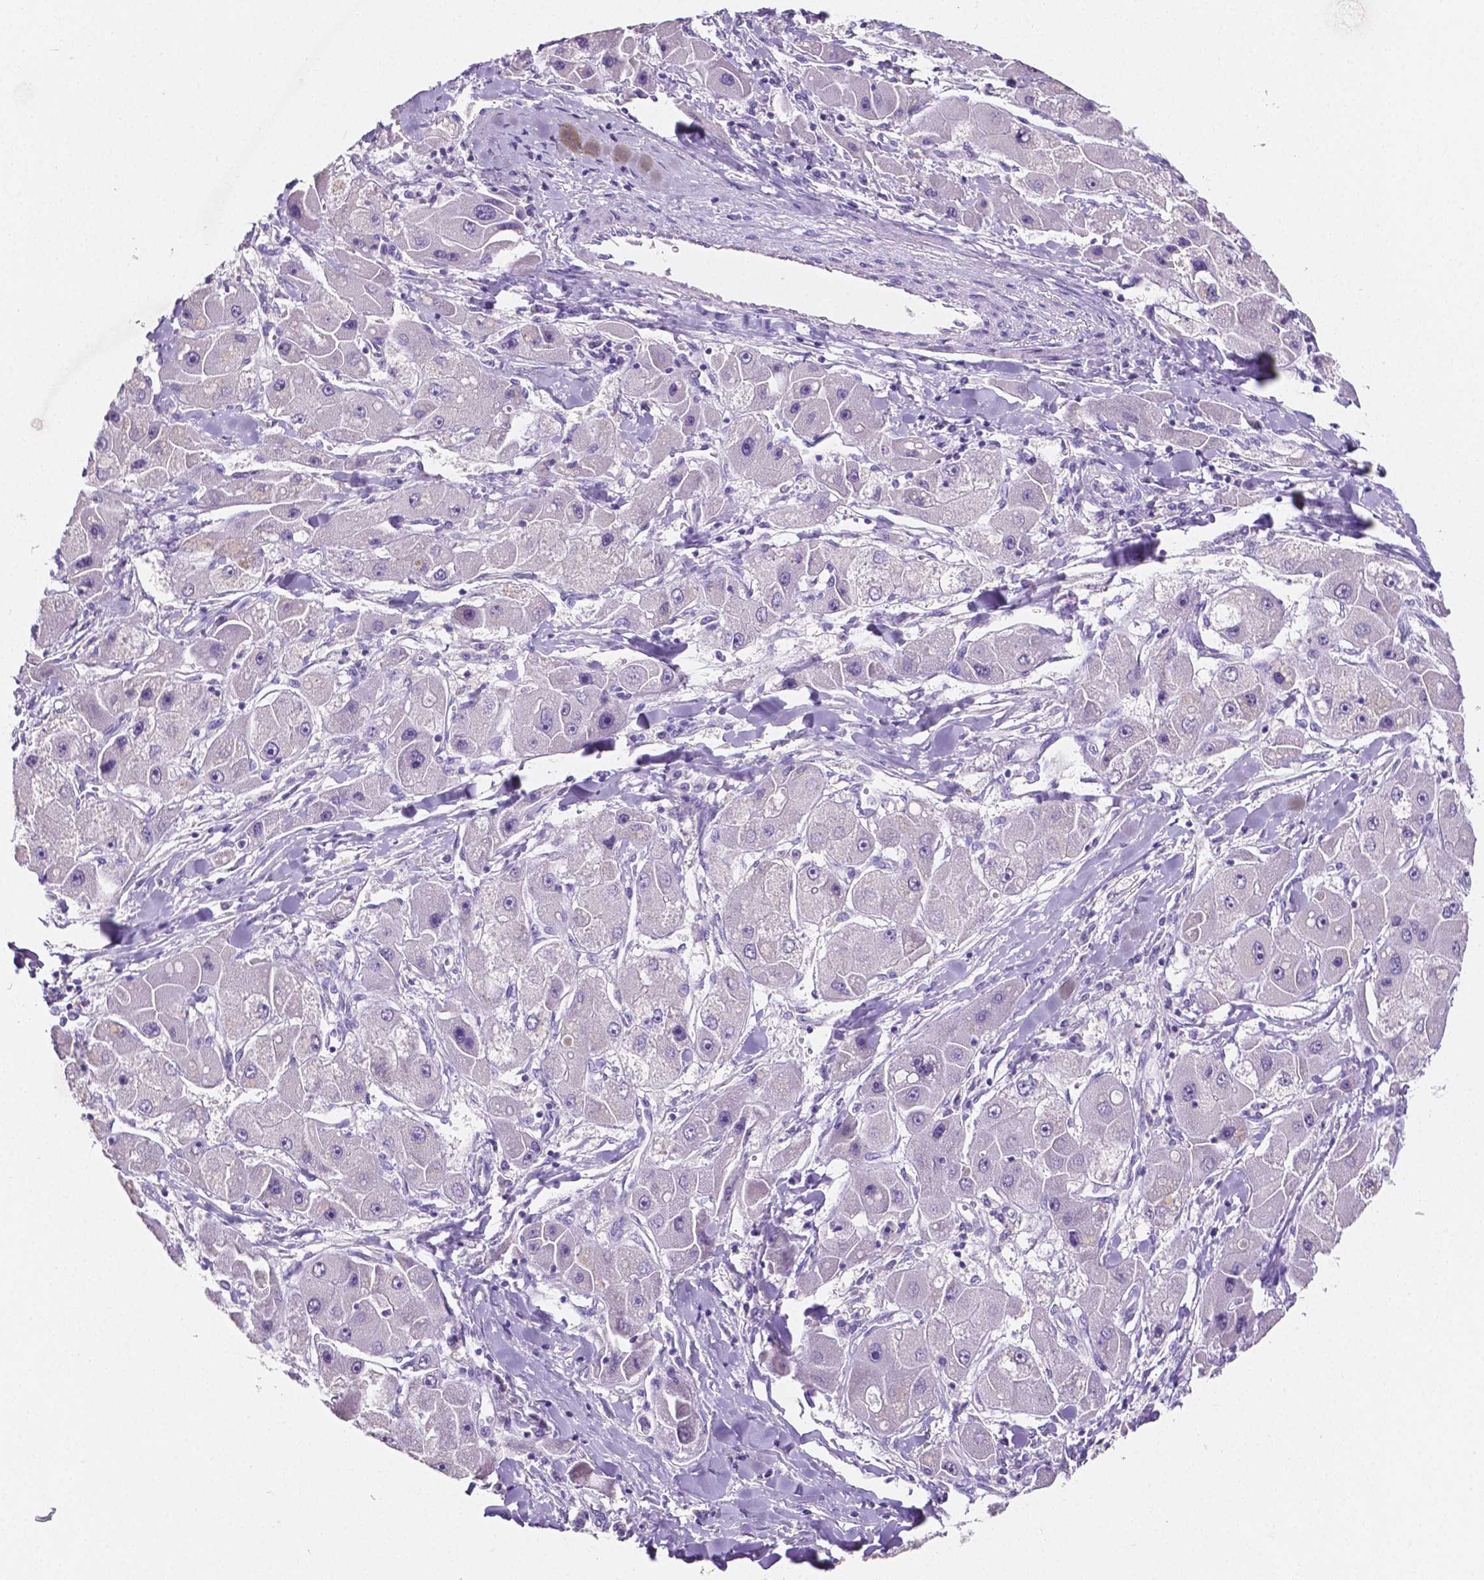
{"staining": {"intensity": "negative", "quantity": "none", "location": "none"}, "tissue": "liver cancer", "cell_type": "Tumor cells", "image_type": "cancer", "snomed": [{"axis": "morphology", "description": "Carcinoma, Hepatocellular, NOS"}, {"axis": "topography", "description": "Liver"}], "caption": "This is a image of IHC staining of hepatocellular carcinoma (liver), which shows no positivity in tumor cells.", "gene": "SLC22A2", "patient": {"sex": "male", "age": 24}}